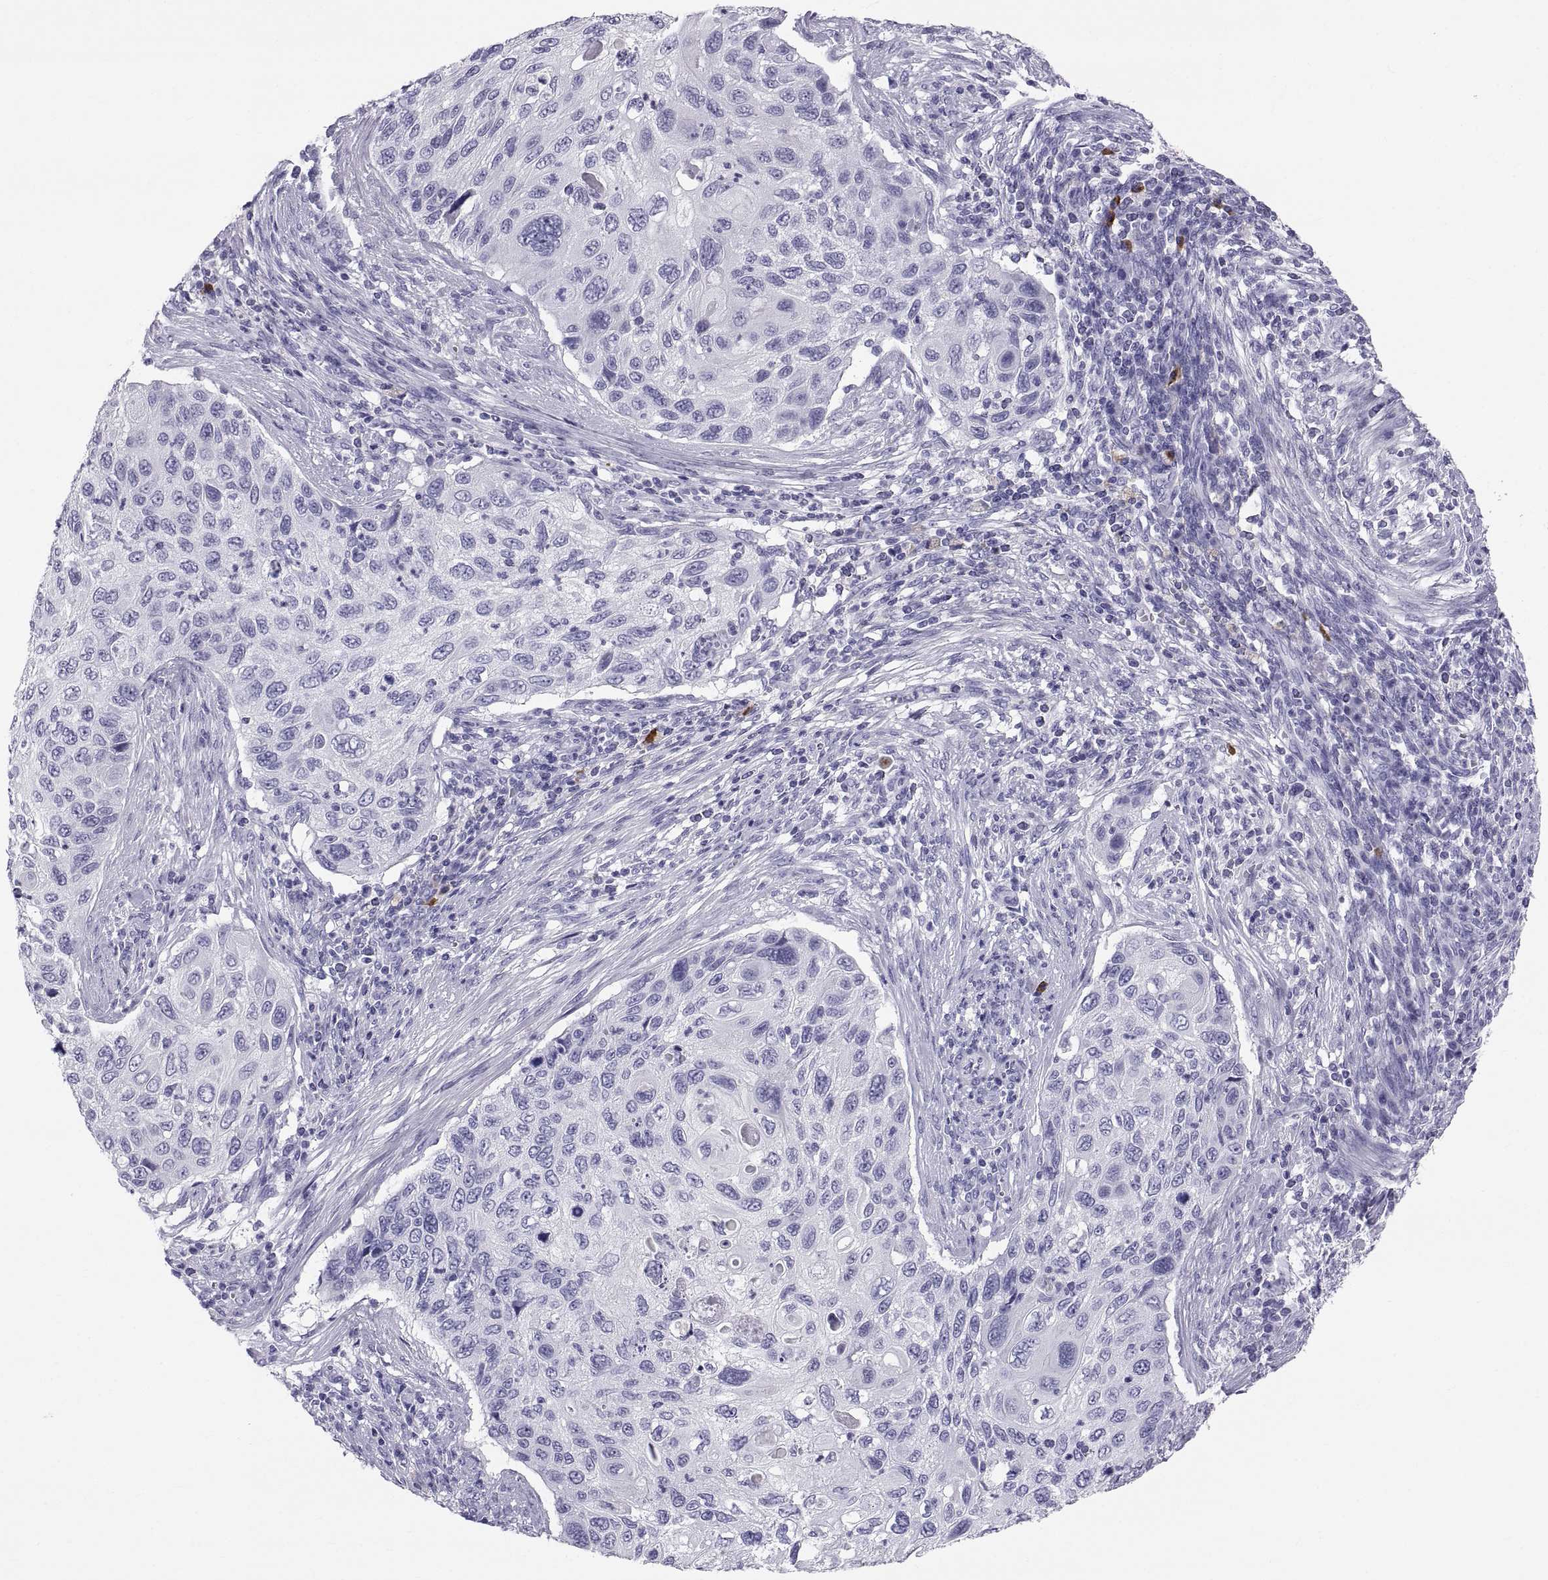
{"staining": {"intensity": "negative", "quantity": "none", "location": "none"}, "tissue": "cervical cancer", "cell_type": "Tumor cells", "image_type": "cancer", "snomed": [{"axis": "morphology", "description": "Squamous cell carcinoma, NOS"}, {"axis": "topography", "description": "Cervix"}], "caption": "Cervical cancer stained for a protein using immunohistochemistry (IHC) displays no staining tumor cells.", "gene": "CT47A10", "patient": {"sex": "female", "age": 70}}